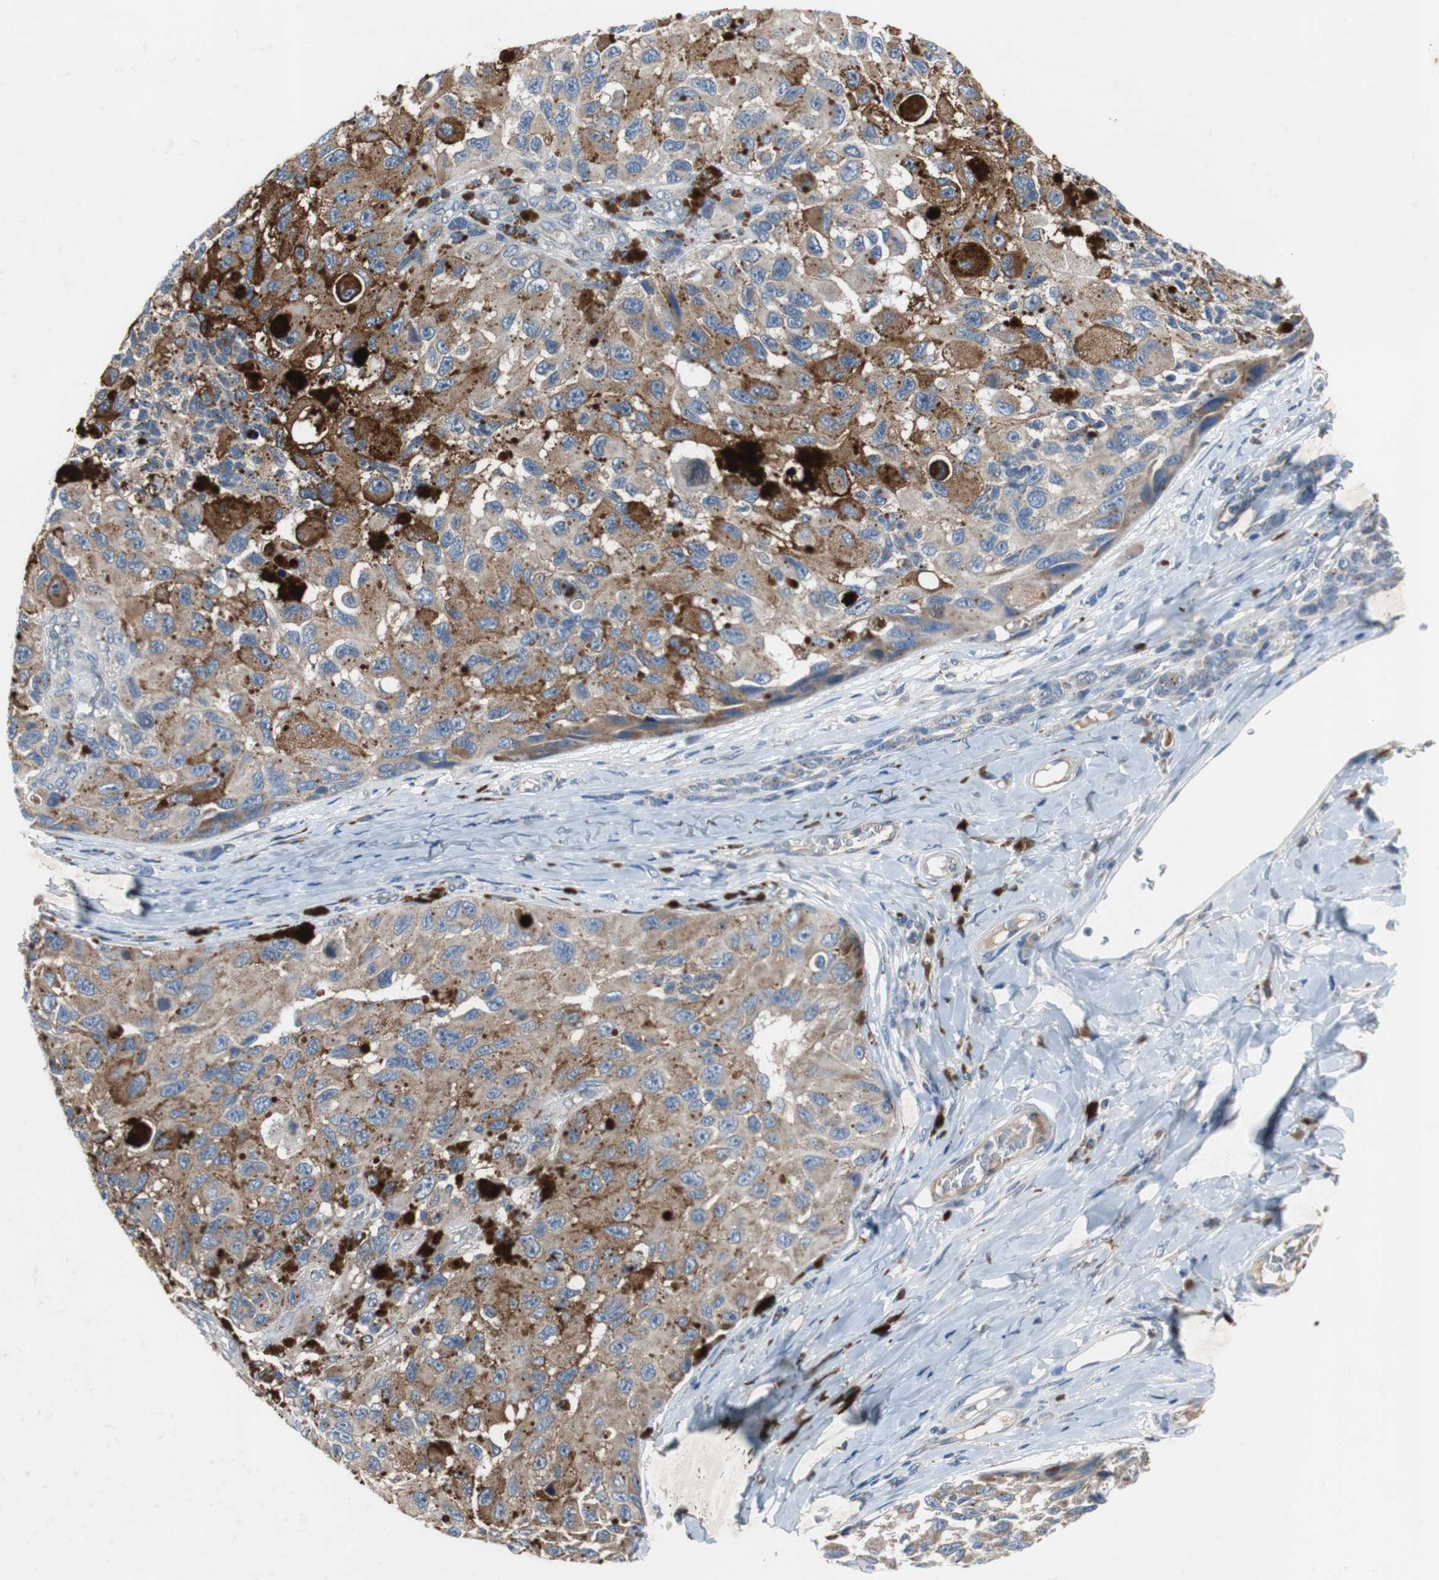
{"staining": {"intensity": "moderate", "quantity": ">75%", "location": "cytoplasmic/membranous"}, "tissue": "melanoma", "cell_type": "Tumor cells", "image_type": "cancer", "snomed": [{"axis": "morphology", "description": "Malignant melanoma, NOS"}, {"axis": "topography", "description": "Skin"}], "caption": "There is medium levels of moderate cytoplasmic/membranous expression in tumor cells of melanoma, as demonstrated by immunohistochemical staining (brown color).", "gene": "CALB2", "patient": {"sex": "female", "age": 73}}